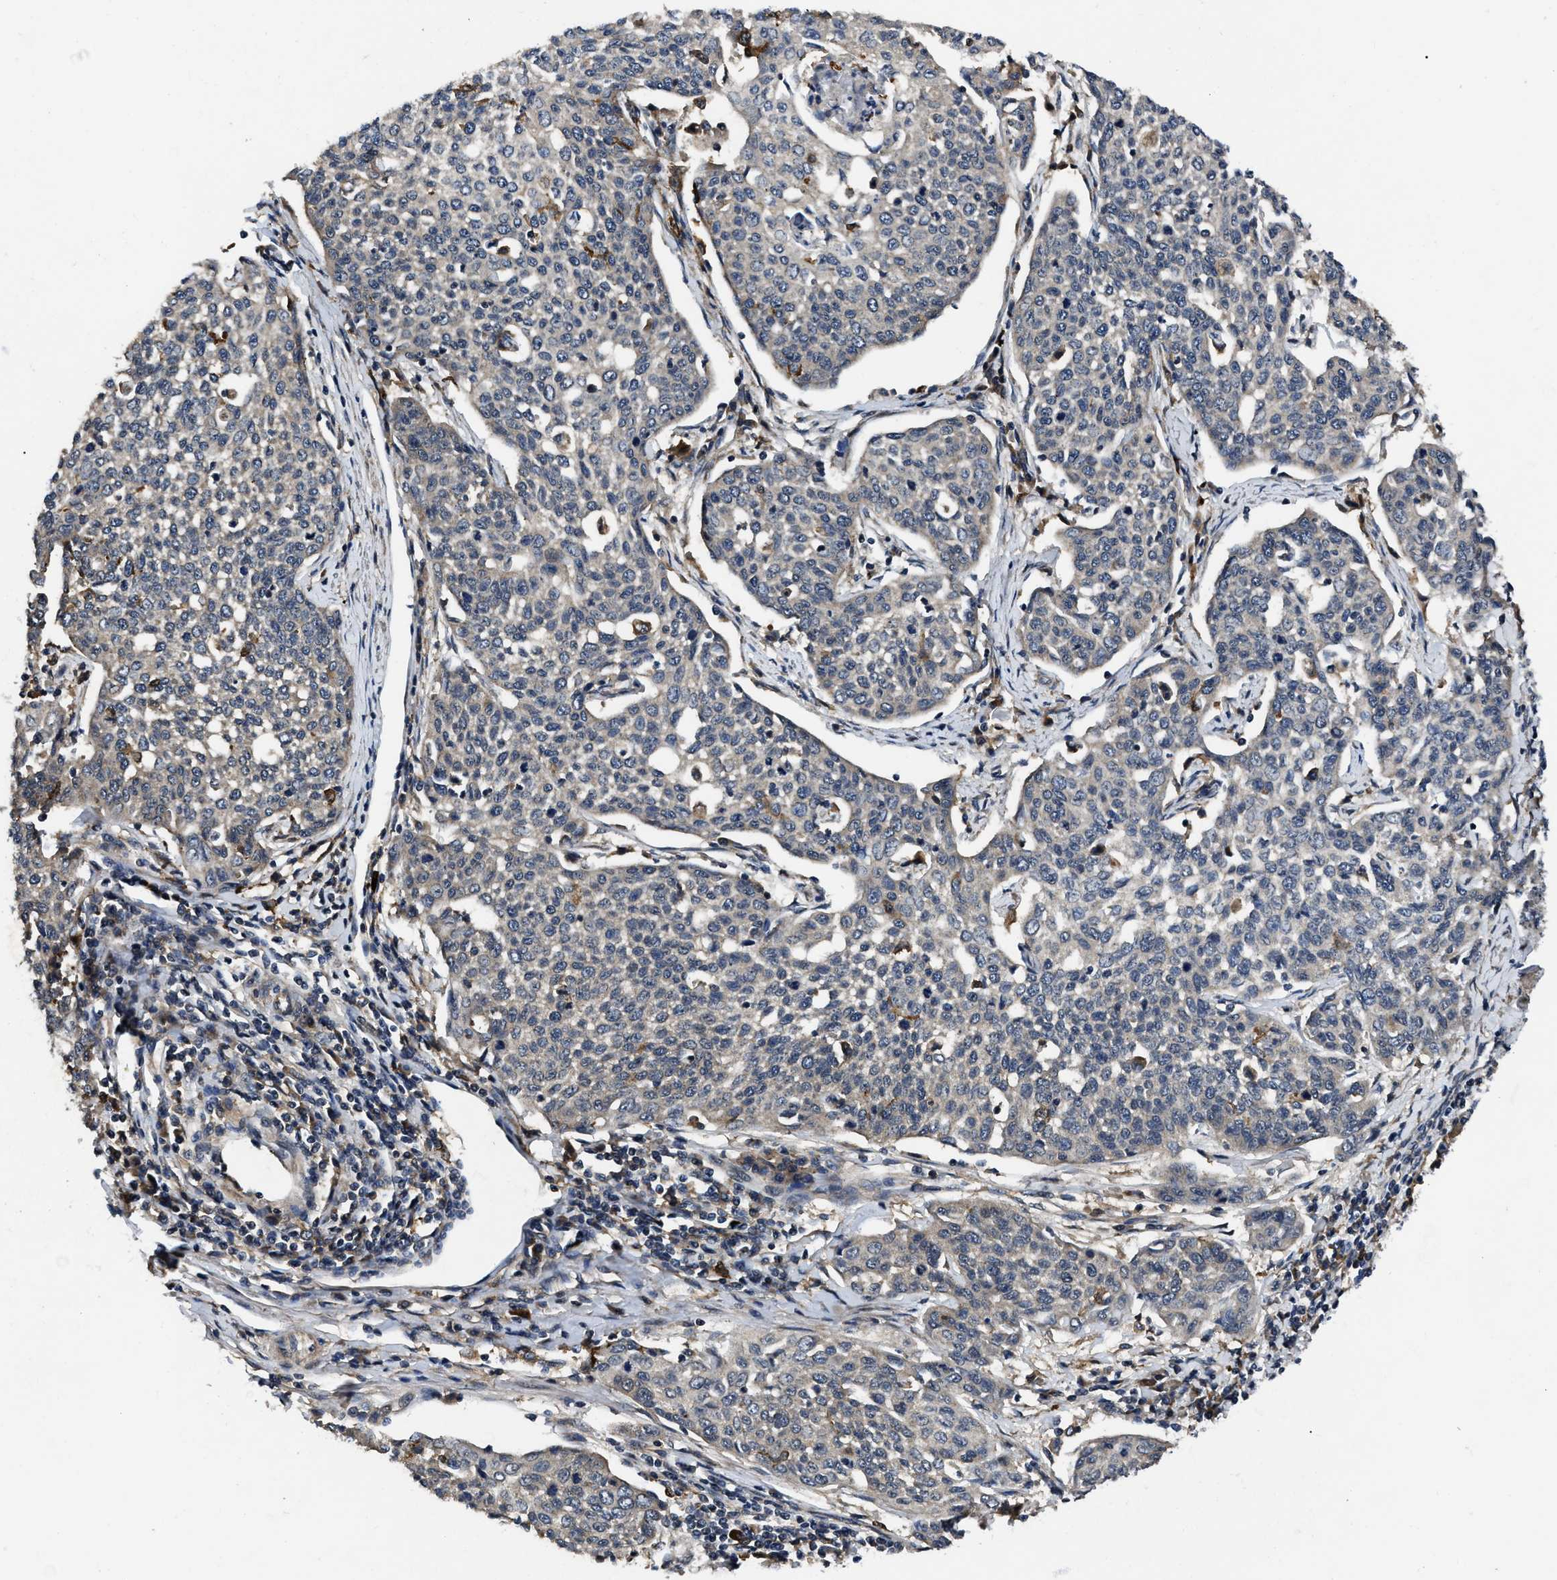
{"staining": {"intensity": "weak", "quantity": "<25%", "location": "cytoplasmic/membranous"}, "tissue": "cervical cancer", "cell_type": "Tumor cells", "image_type": "cancer", "snomed": [{"axis": "morphology", "description": "Squamous cell carcinoma, NOS"}, {"axis": "topography", "description": "Cervix"}], "caption": "The histopathology image displays no staining of tumor cells in cervical cancer.", "gene": "PPWD1", "patient": {"sex": "female", "age": 34}}